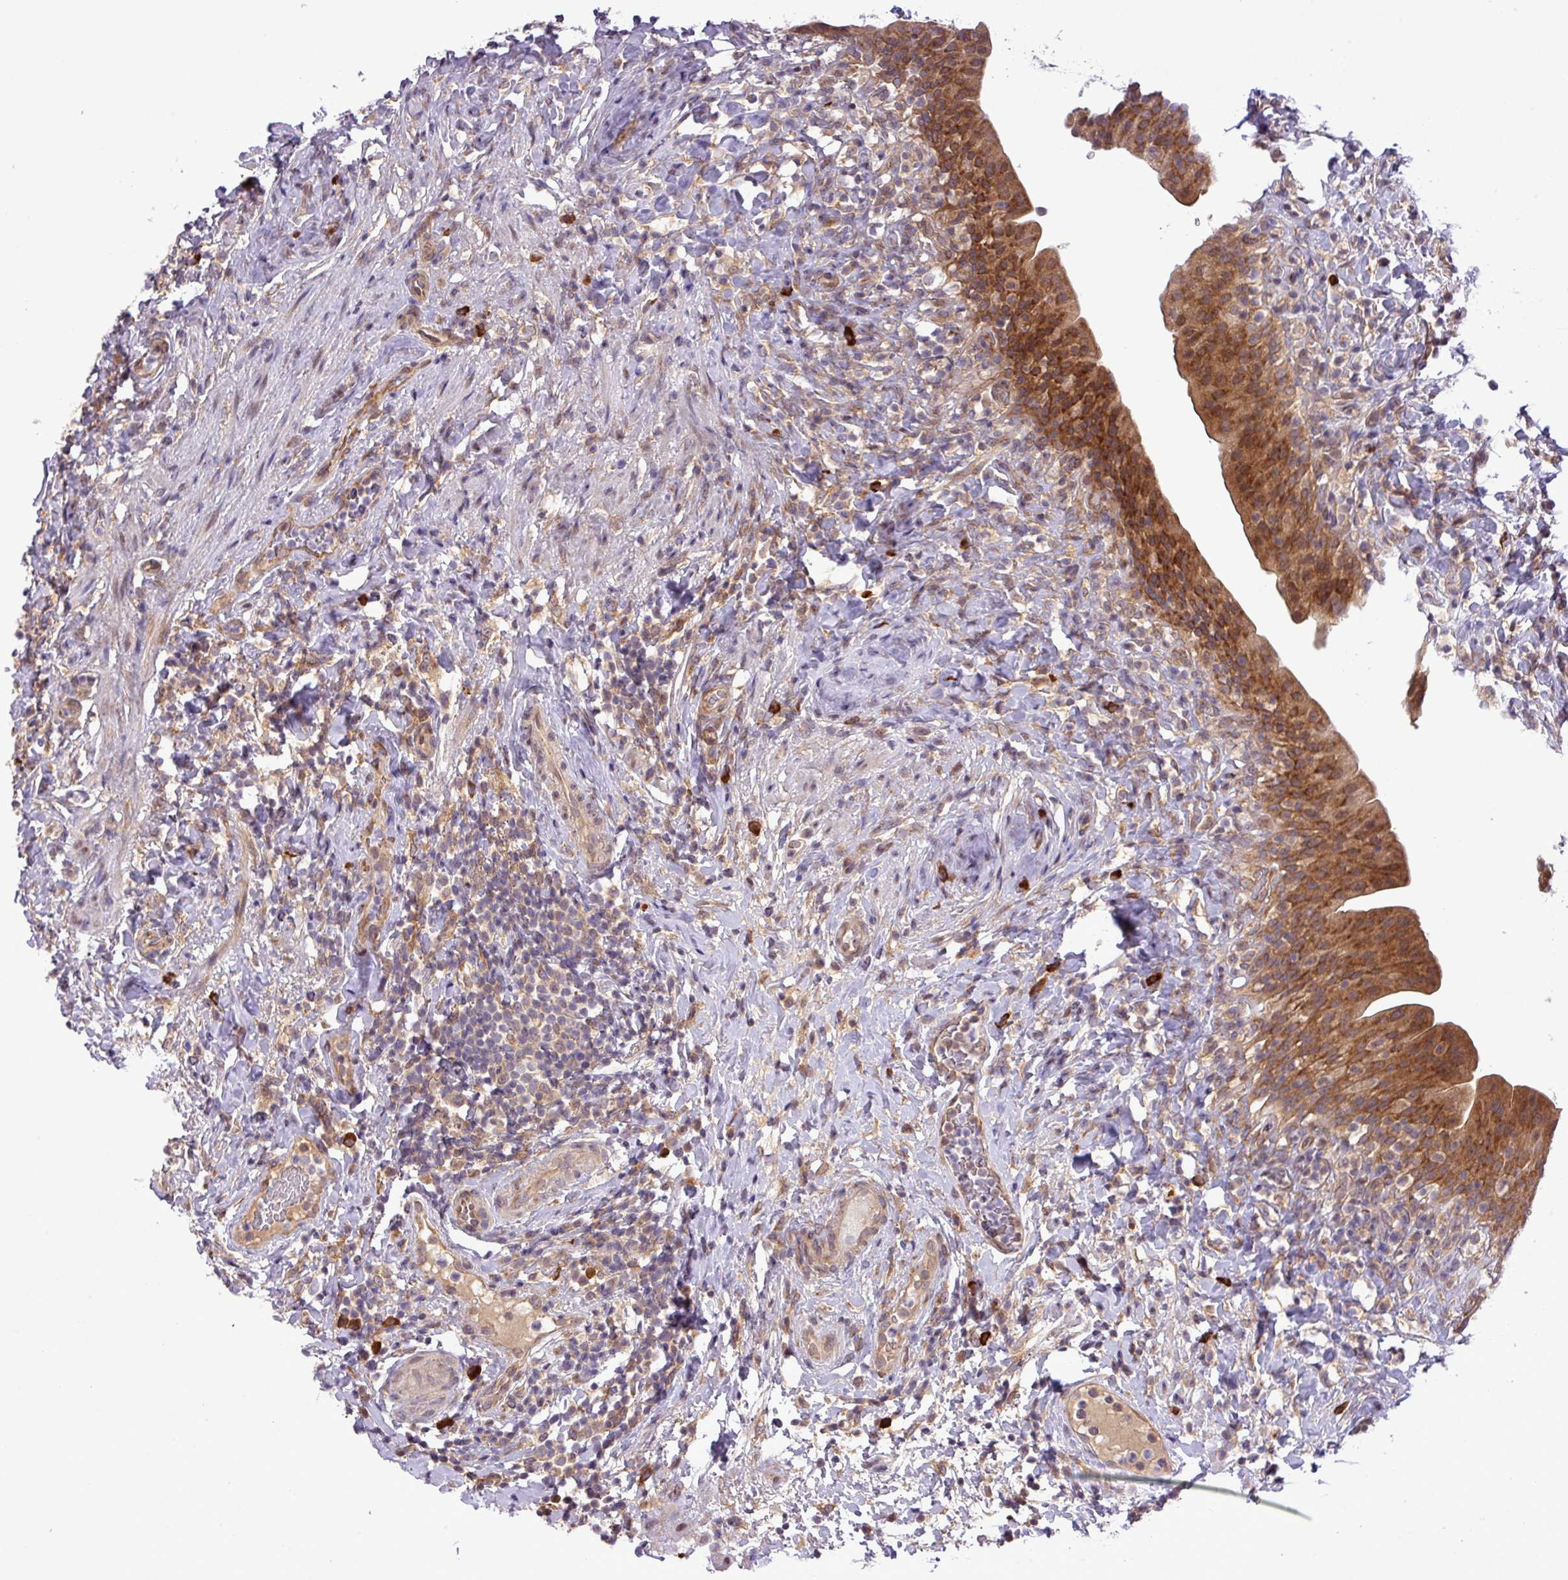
{"staining": {"intensity": "strong", "quantity": ">75%", "location": "cytoplasmic/membranous"}, "tissue": "urinary bladder", "cell_type": "Urothelial cells", "image_type": "normal", "snomed": [{"axis": "morphology", "description": "Normal tissue, NOS"}, {"axis": "morphology", "description": "Inflammation, NOS"}, {"axis": "topography", "description": "Urinary bladder"}], "caption": "Urothelial cells reveal strong cytoplasmic/membranous staining in about >75% of cells in unremarkable urinary bladder.", "gene": "FAM222B", "patient": {"sex": "male", "age": 64}}